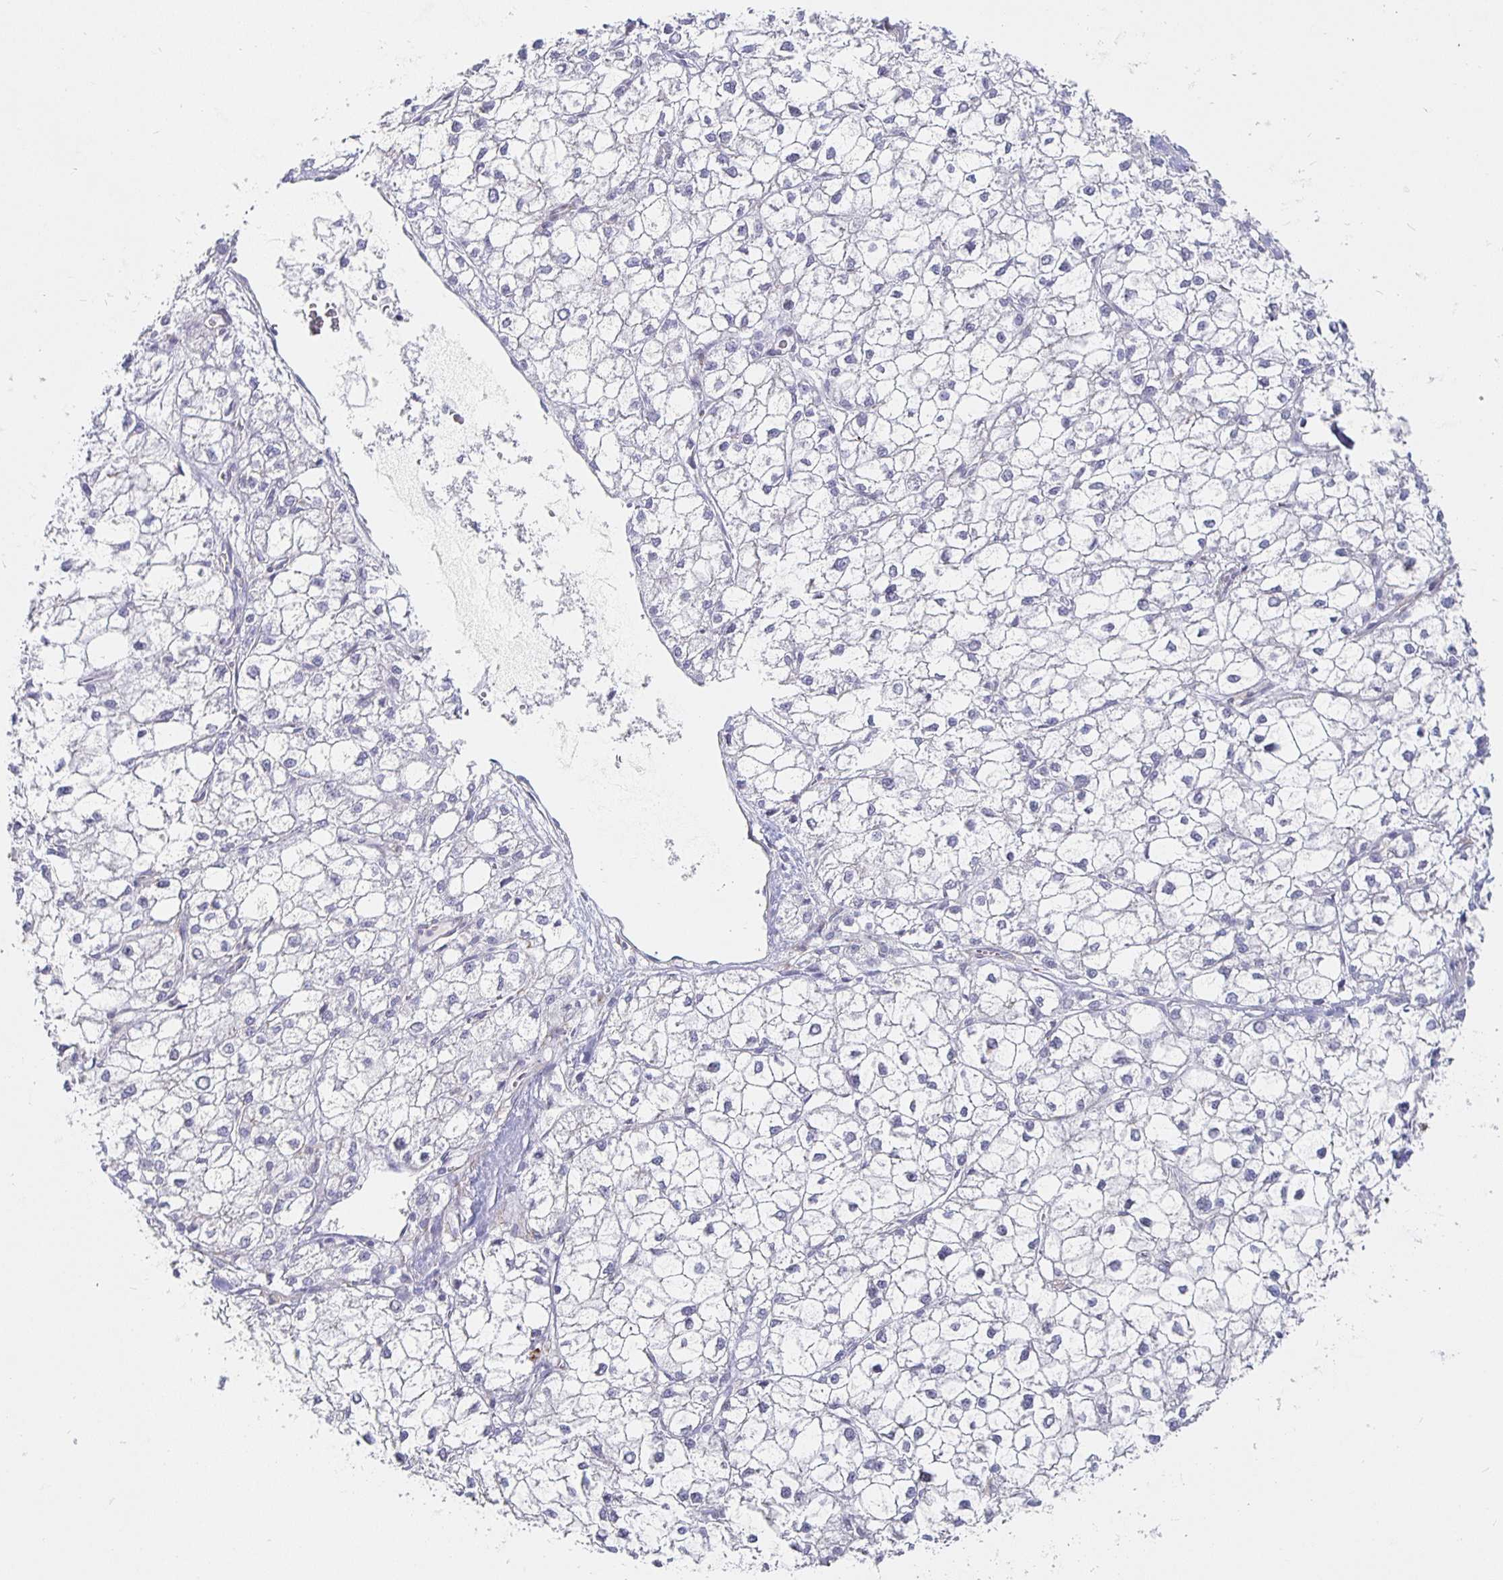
{"staining": {"intensity": "negative", "quantity": "none", "location": "none"}, "tissue": "liver cancer", "cell_type": "Tumor cells", "image_type": "cancer", "snomed": [{"axis": "morphology", "description": "Carcinoma, Hepatocellular, NOS"}, {"axis": "topography", "description": "Liver"}], "caption": "Human liver cancer stained for a protein using immunohistochemistry (IHC) reveals no staining in tumor cells.", "gene": "S100G", "patient": {"sex": "female", "age": 43}}